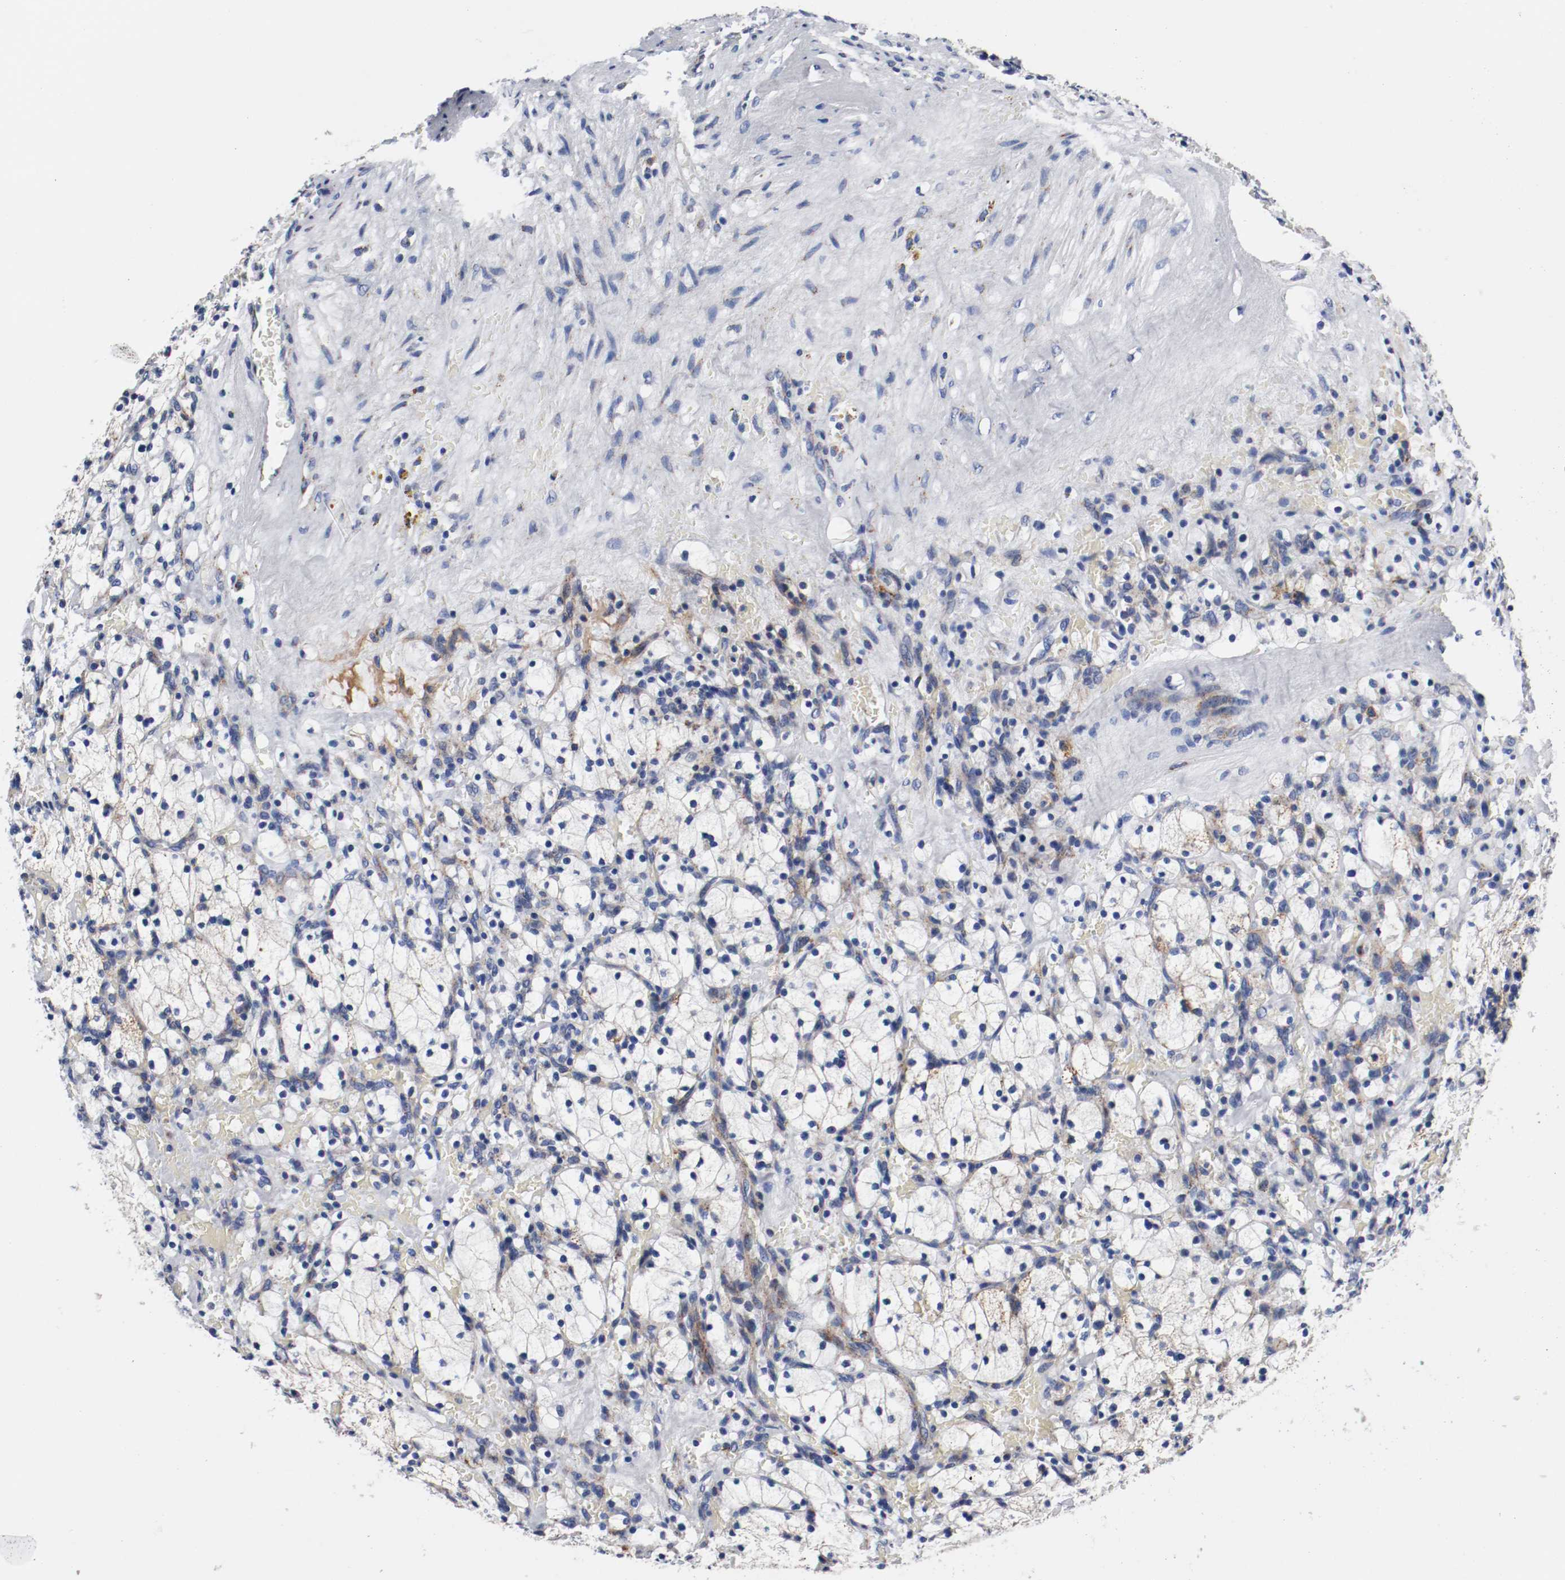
{"staining": {"intensity": "negative", "quantity": "none", "location": "none"}, "tissue": "renal cancer", "cell_type": "Tumor cells", "image_type": "cancer", "snomed": [{"axis": "morphology", "description": "Adenocarcinoma, NOS"}, {"axis": "topography", "description": "Kidney"}], "caption": "Immunohistochemical staining of adenocarcinoma (renal) shows no significant staining in tumor cells. The staining is performed using DAB (3,3'-diaminobenzidine) brown chromogen with nuclei counter-stained in using hematoxylin.", "gene": "TUBD1", "patient": {"sex": "female", "age": 83}}